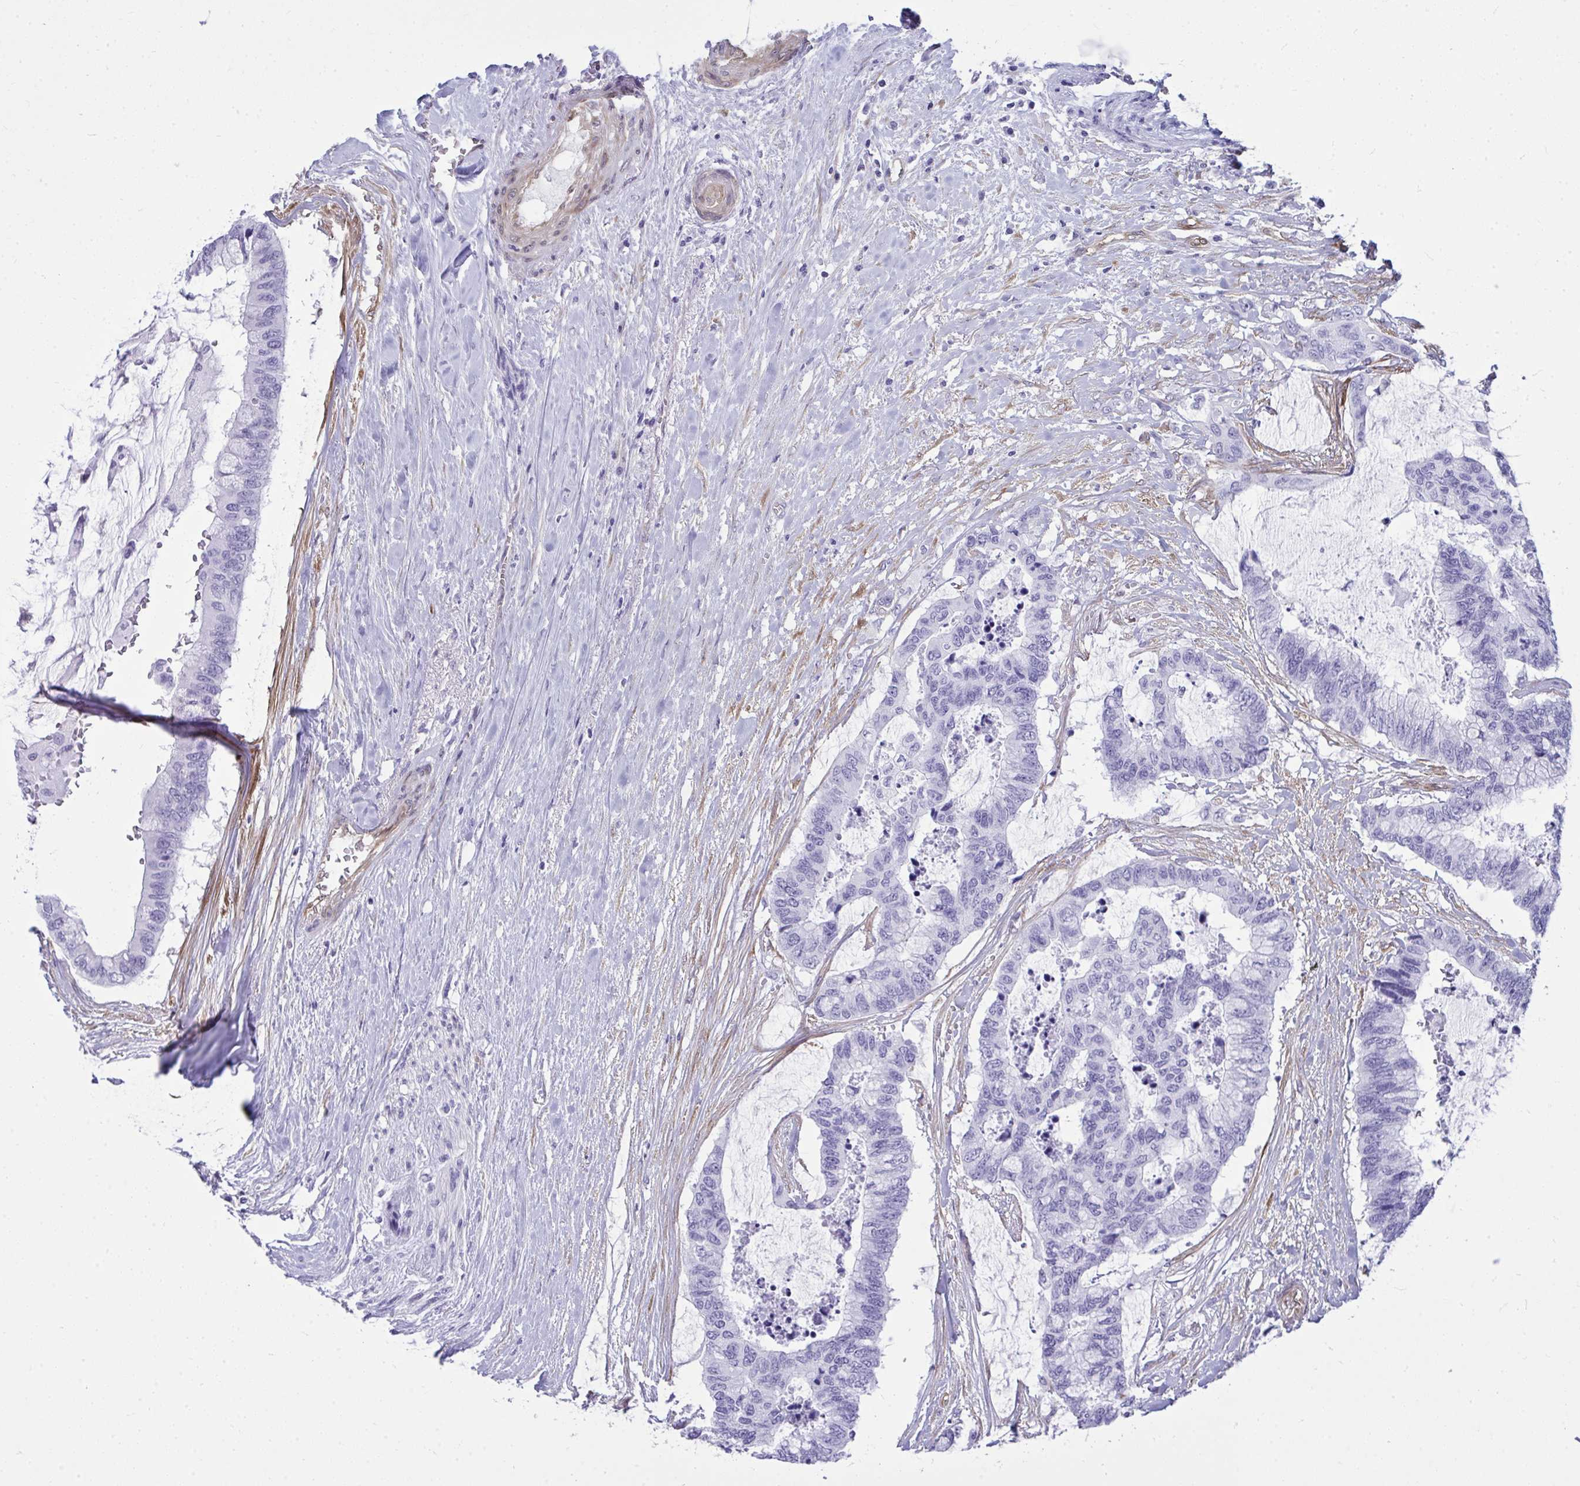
{"staining": {"intensity": "negative", "quantity": "none", "location": "none"}, "tissue": "colorectal cancer", "cell_type": "Tumor cells", "image_type": "cancer", "snomed": [{"axis": "morphology", "description": "Adenocarcinoma, NOS"}, {"axis": "topography", "description": "Rectum"}], "caption": "The immunohistochemistry histopathology image has no significant positivity in tumor cells of colorectal adenocarcinoma tissue. (DAB (3,3'-diaminobenzidine) IHC, high magnification).", "gene": "LIMS2", "patient": {"sex": "female", "age": 59}}